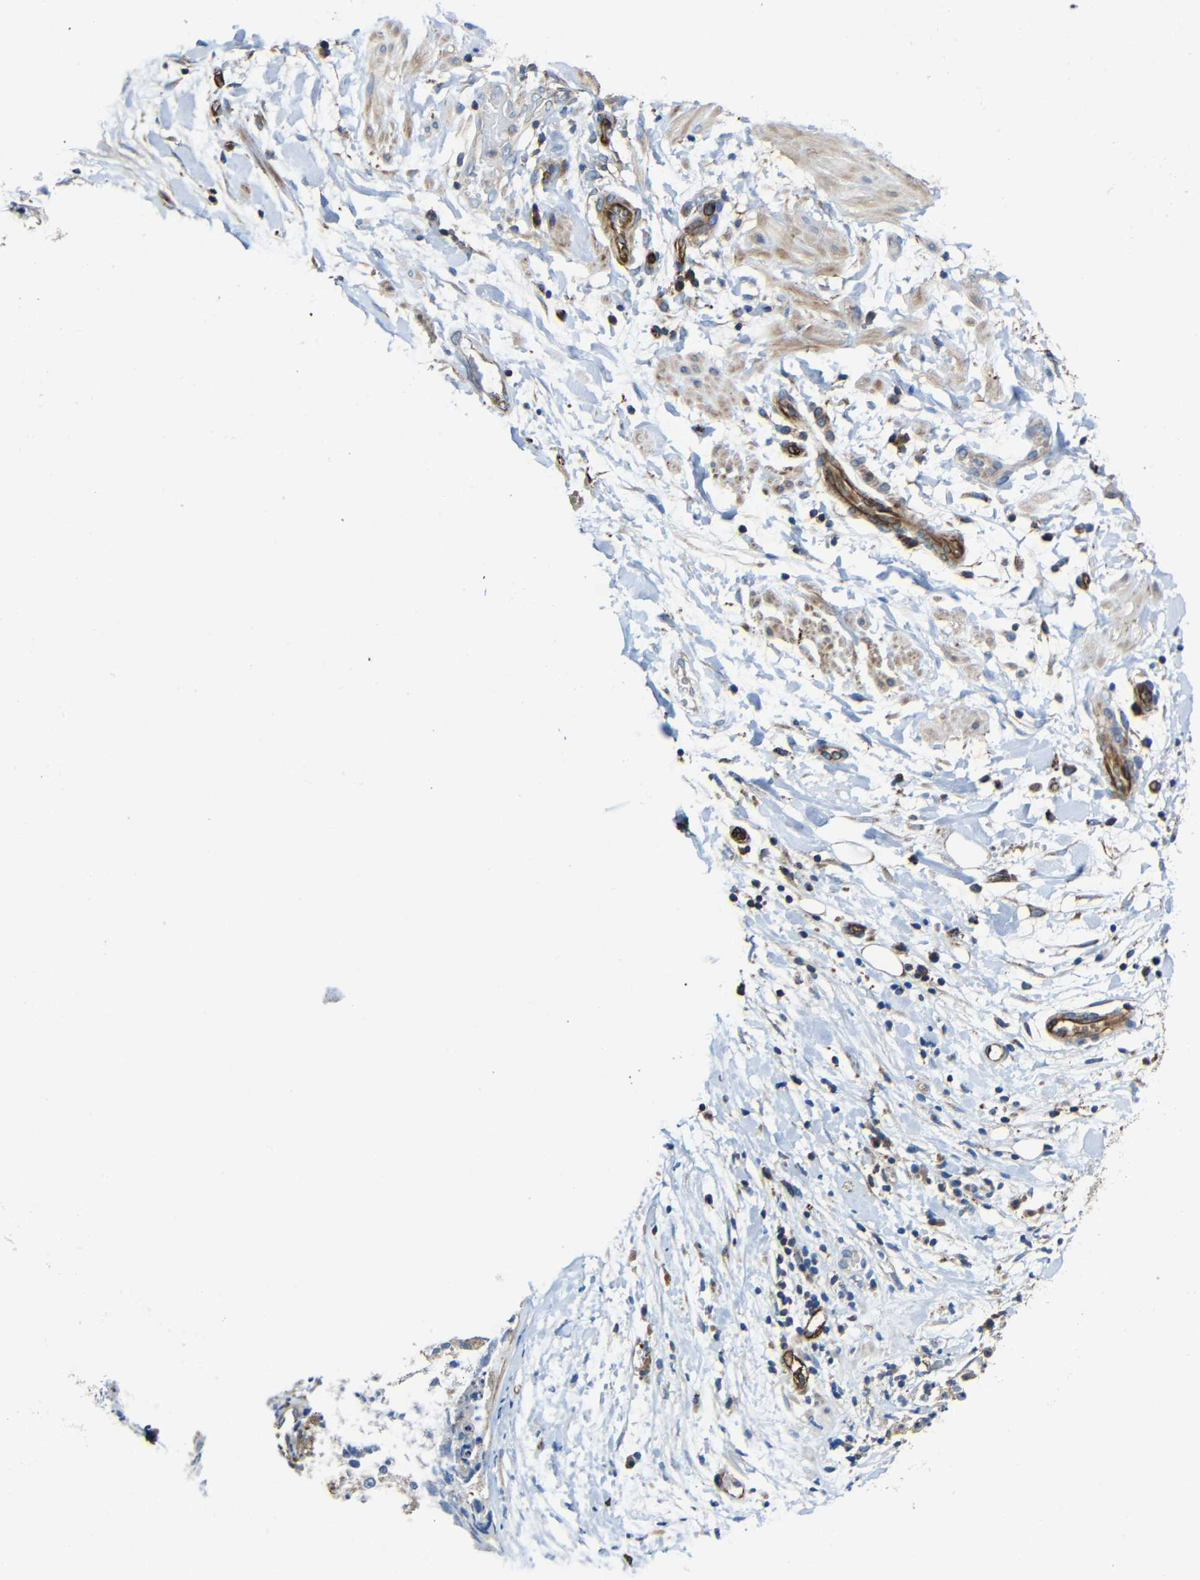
{"staining": {"intensity": "weak", "quantity": "25%-75%", "location": "cytoplasmic/membranous"}, "tissue": "lung cancer", "cell_type": "Tumor cells", "image_type": "cancer", "snomed": [{"axis": "morphology", "description": "Inflammation, NOS"}, {"axis": "morphology", "description": "Squamous cell carcinoma, NOS"}, {"axis": "topography", "description": "Lymph node"}, {"axis": "topography", "description": "Soft tissue"}, {"axis": "topography", "description": "Lung"}], "caption": "An IHC image of neoplastic tissue is shown. Protein staining in brown labels weak cytoplasmic/membranous positivity in lung cancer within tumor cells.", "gene": "IGSF10", "patient": {"sex": "male", "age": 66}}